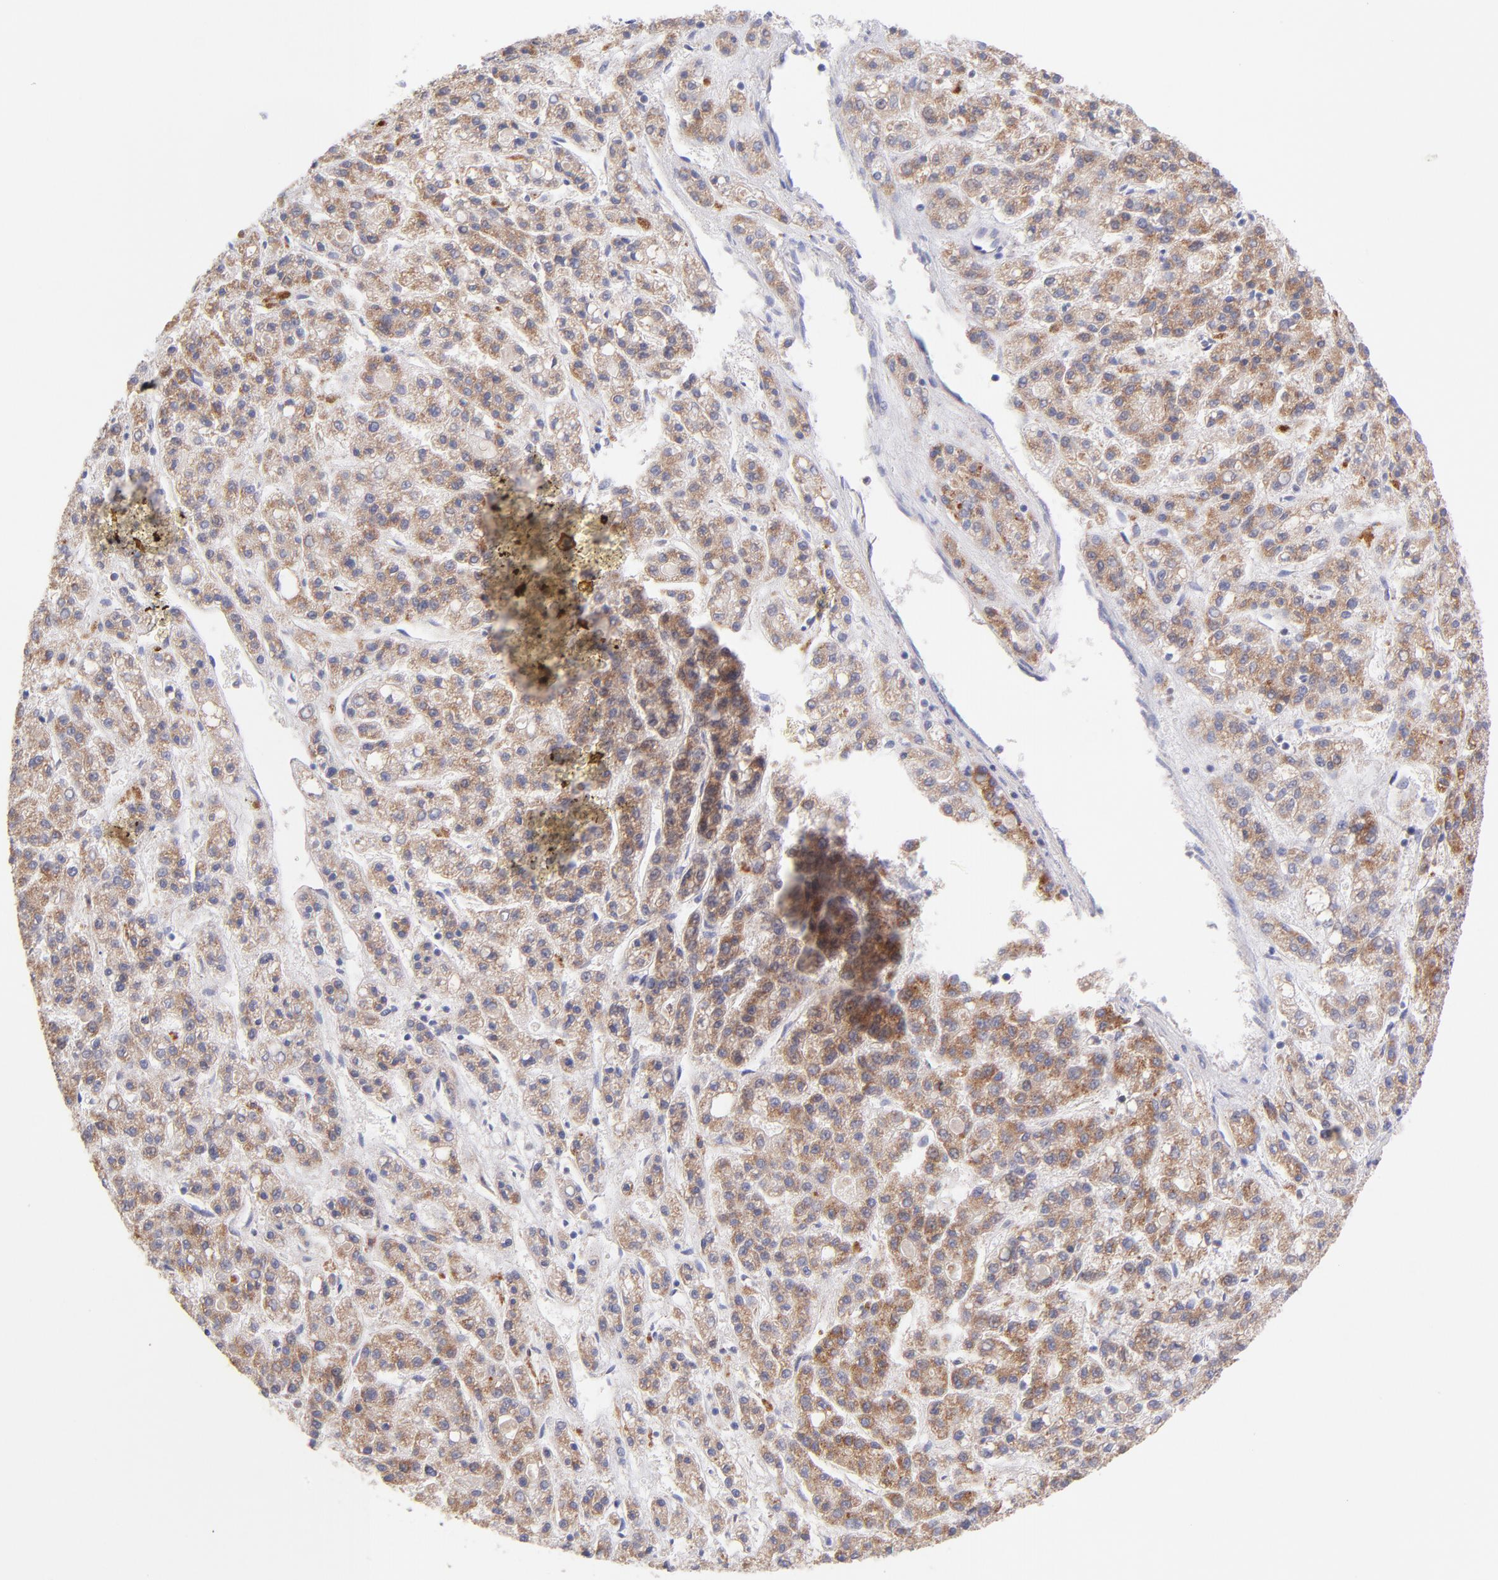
{"staining": {"intensity": "weak", "quantity": "25%-75%", "location": "cytoplasmic/membranous"}, "tissue": "liver cancer", "cell_type": "Tumor cells", "image_type": "cancer", "snomed": [{"axis": "morphology", "description": "Carcinoma, Hepatocellular, NOS"}, {"axis": "topography", "description": "Liver"}], "caption": "Immunohistochemistry (IHC) of liver cancer displays low levels of weak cytoplasmic/membranous staining in approximately 25%-75% of tumor cells. The staining was performed using DAB, with brown indicating positive protein expression. Nuclei are stained blue with hematoxylin.", "gene": "NDUFB7", "patient": {"sex": "male", "age": 70}}